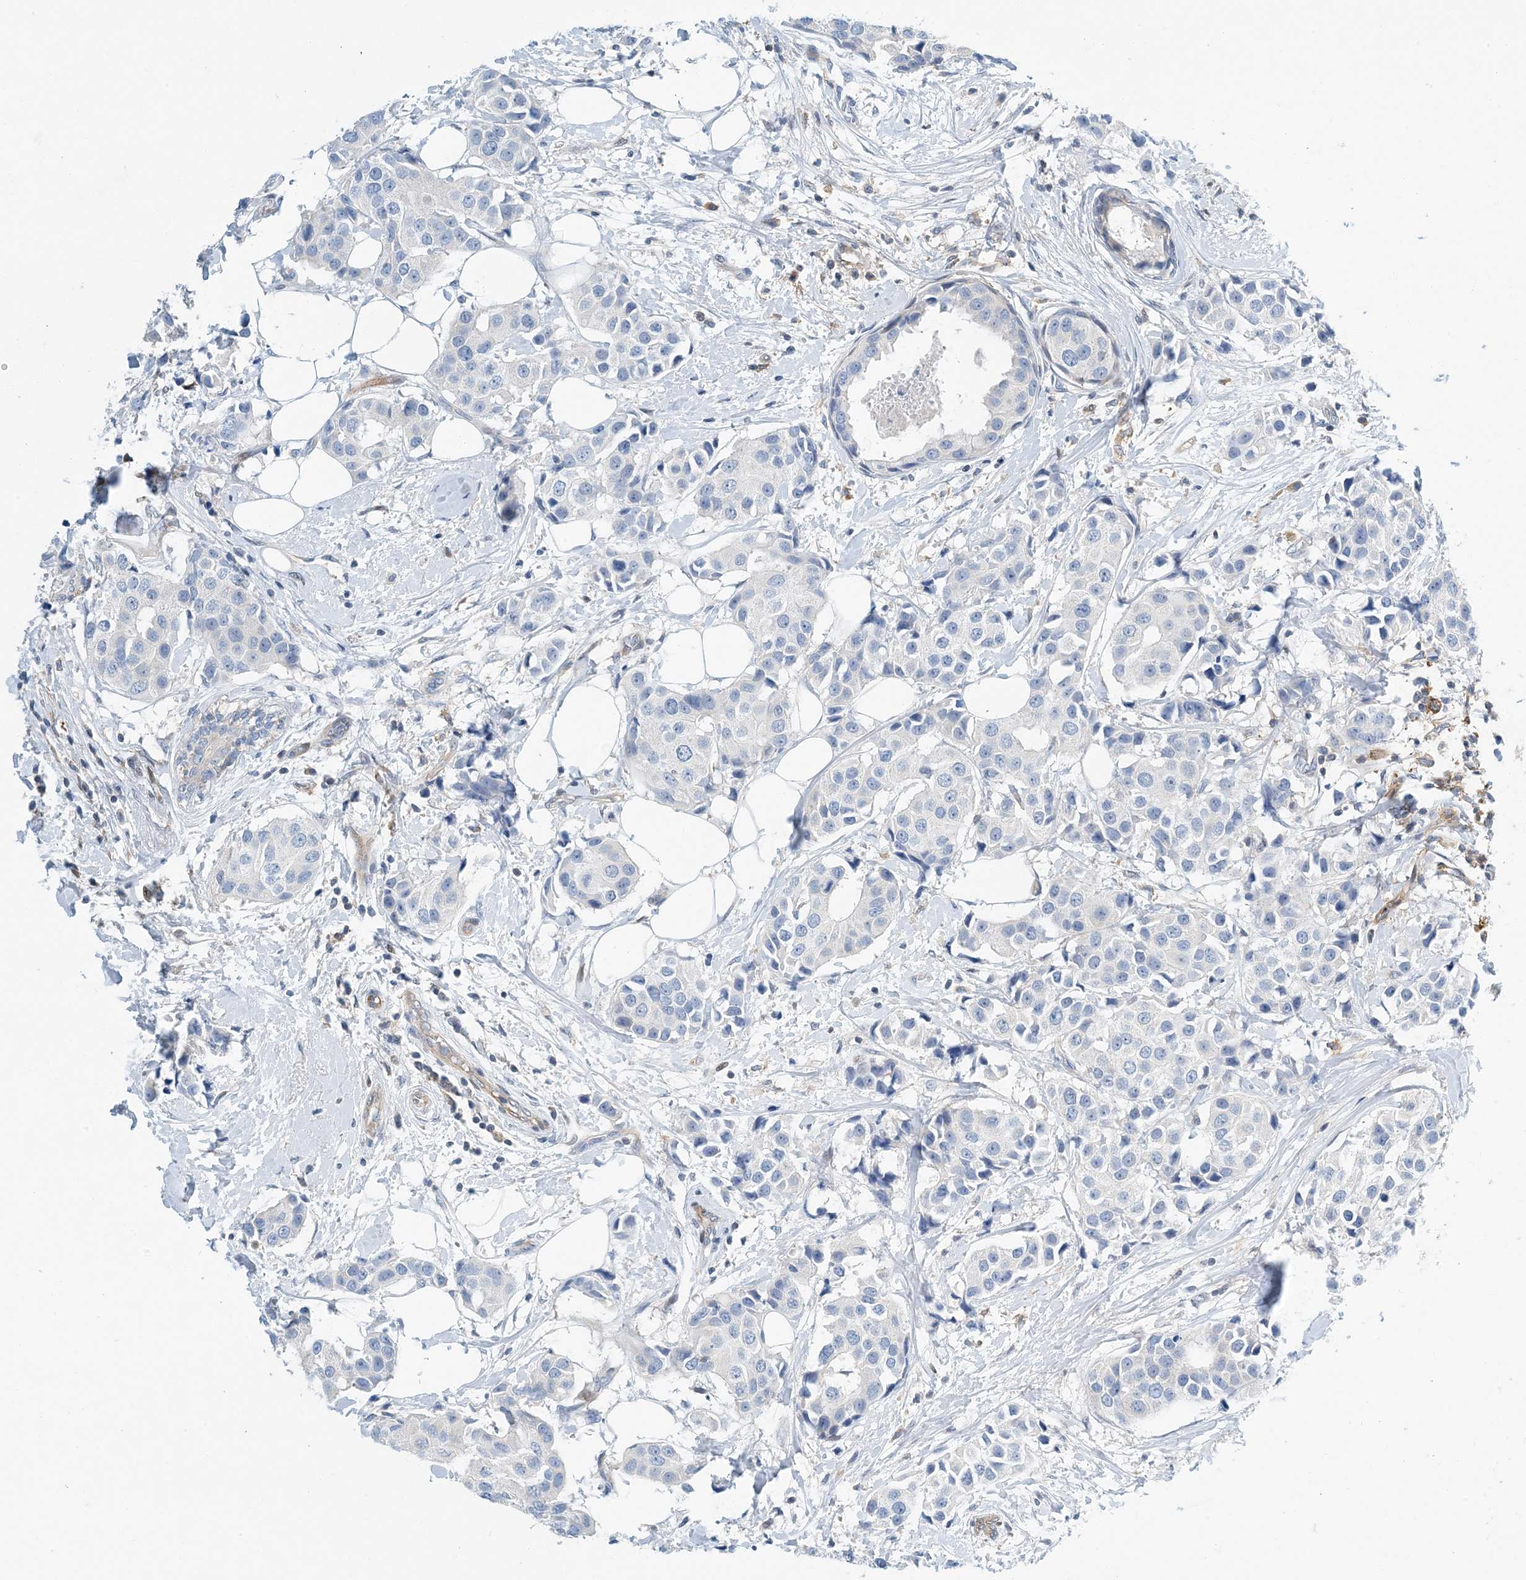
{"staining": {"intensity": "negative", "quantity": "none", "location": "none"}, "tissue": "breast cancer", "cell_type": "Tumor cells", "image_type": "cancer", "snomed": [{"axis": "morphology", "description": "Normal tissue, NOS"}, {"axis": "morphology", "description": "Duct carcinoma"}, {"axis": "topography", "description": "Breast"}], "caption": "High magnification brightfield microscopy of breast intraductal carcinoma stained with DAB (brown) and counterstained with hematoxylin (blue): tumor cells show no significant positivity.", "gene": "PCDHA2", "patient": {"sex": "female", "age": 39}}